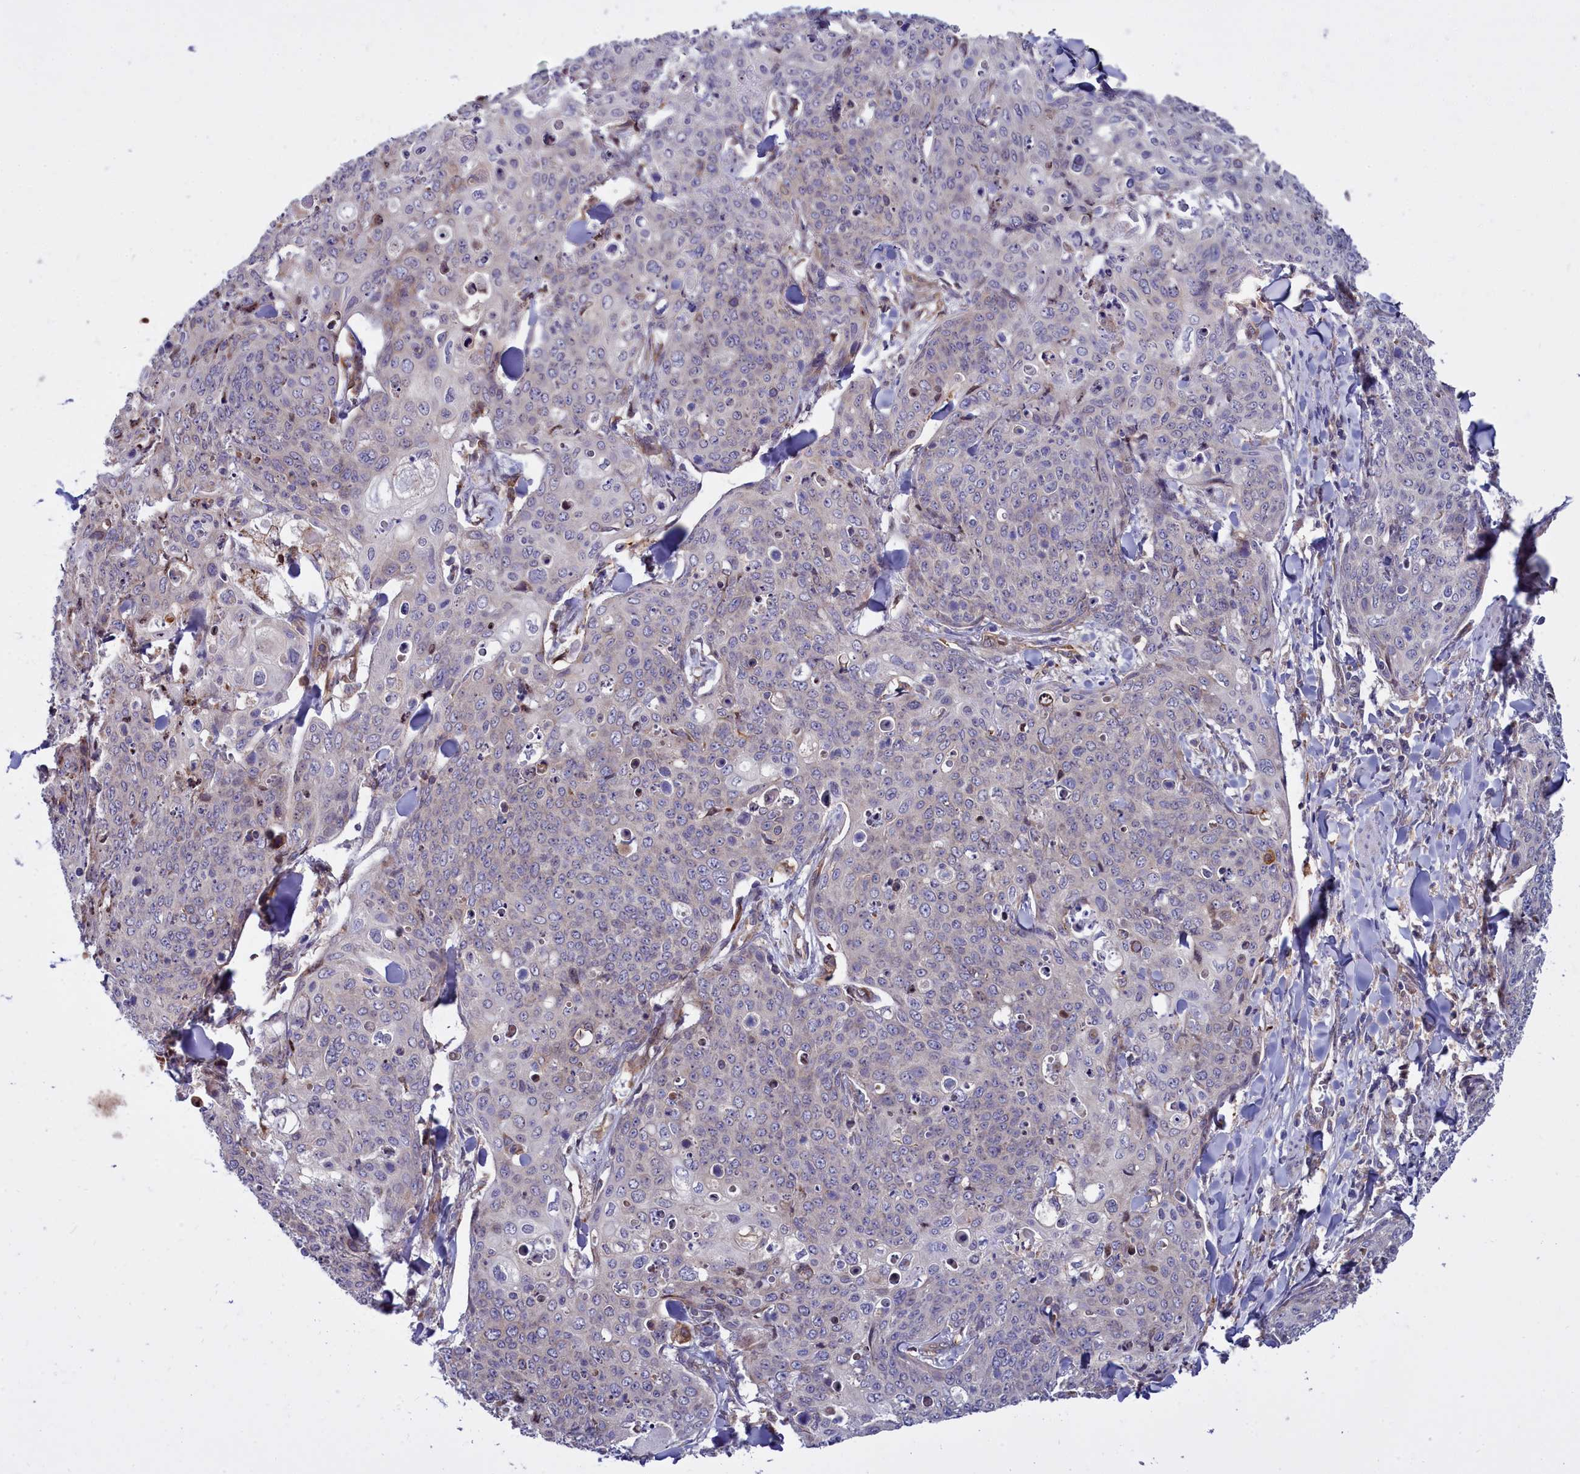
{"staining": {"intensity": "negative", "quantity": "none", "location": "none"}, "tissue": "skin cancer", "cell_type": "Tumor cells", "image_type": "cancer", "snomed": [{"axis": "morphology", "description": "Squamous cell carcinoma, NOS"}, {"axis": "topography", "description": "Skin"}, {"axis": "topography", "description": "Vulva"}], "caption": "High power microscopy image of an immunohistochemistry (IHC) photomicrograph of skin cancer (squamous cell carcinoma), revealing no significant staining in tumor cells.", "gene": "RAPGEF4", "patient": {"sex": "female", "age": 85}}